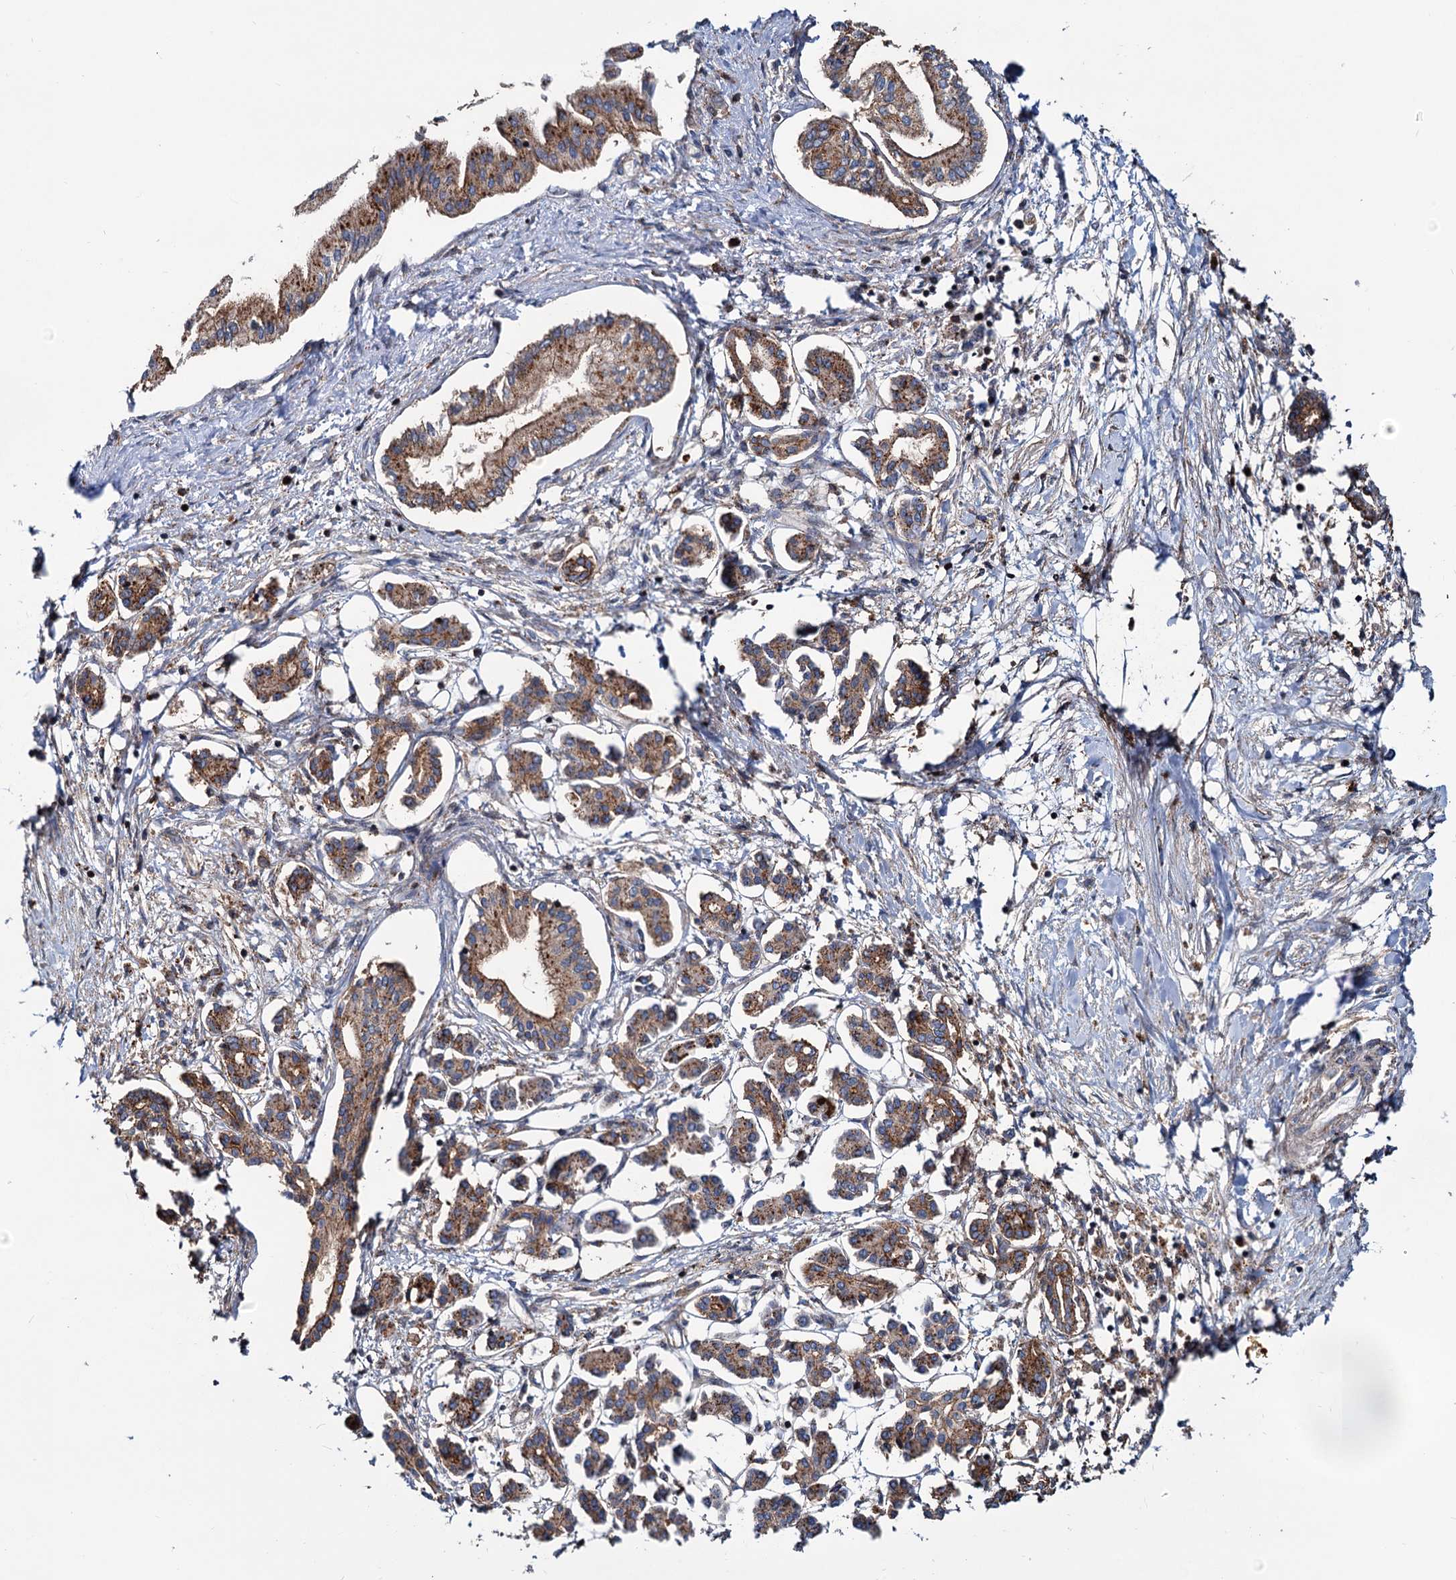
{"staining": {"intensity": "moderate", "quantity": ">75%", "location": "cytoplasmic/membranous"}, "tissue": "pancreatic cancer", "cell_type": "Tumor cells", "image_type": "cancer", "snomed": [{"axis": "morphology", "description": "Adenocarcinoma, NOS"}, {"axis": "topography", "description": "Pancreas"}], "caption": "Immunohistochemistry (IHC) (DAB (3,3'-diaminobenzidine)) staining of pancreatic cancer (adenocarcinoma) exhibits moderate cytoplasmic/membranous protein positivity in approximately >75% of tumor cells. The protein of interest is stained brown, and the nuclei are stained in blue (DAB (3,3'-diaminobenzidine) IHC with brightfield microscopy, high magnification).", "gene": "PSEN1", "patient": {"sex": "female", "age": 50}}